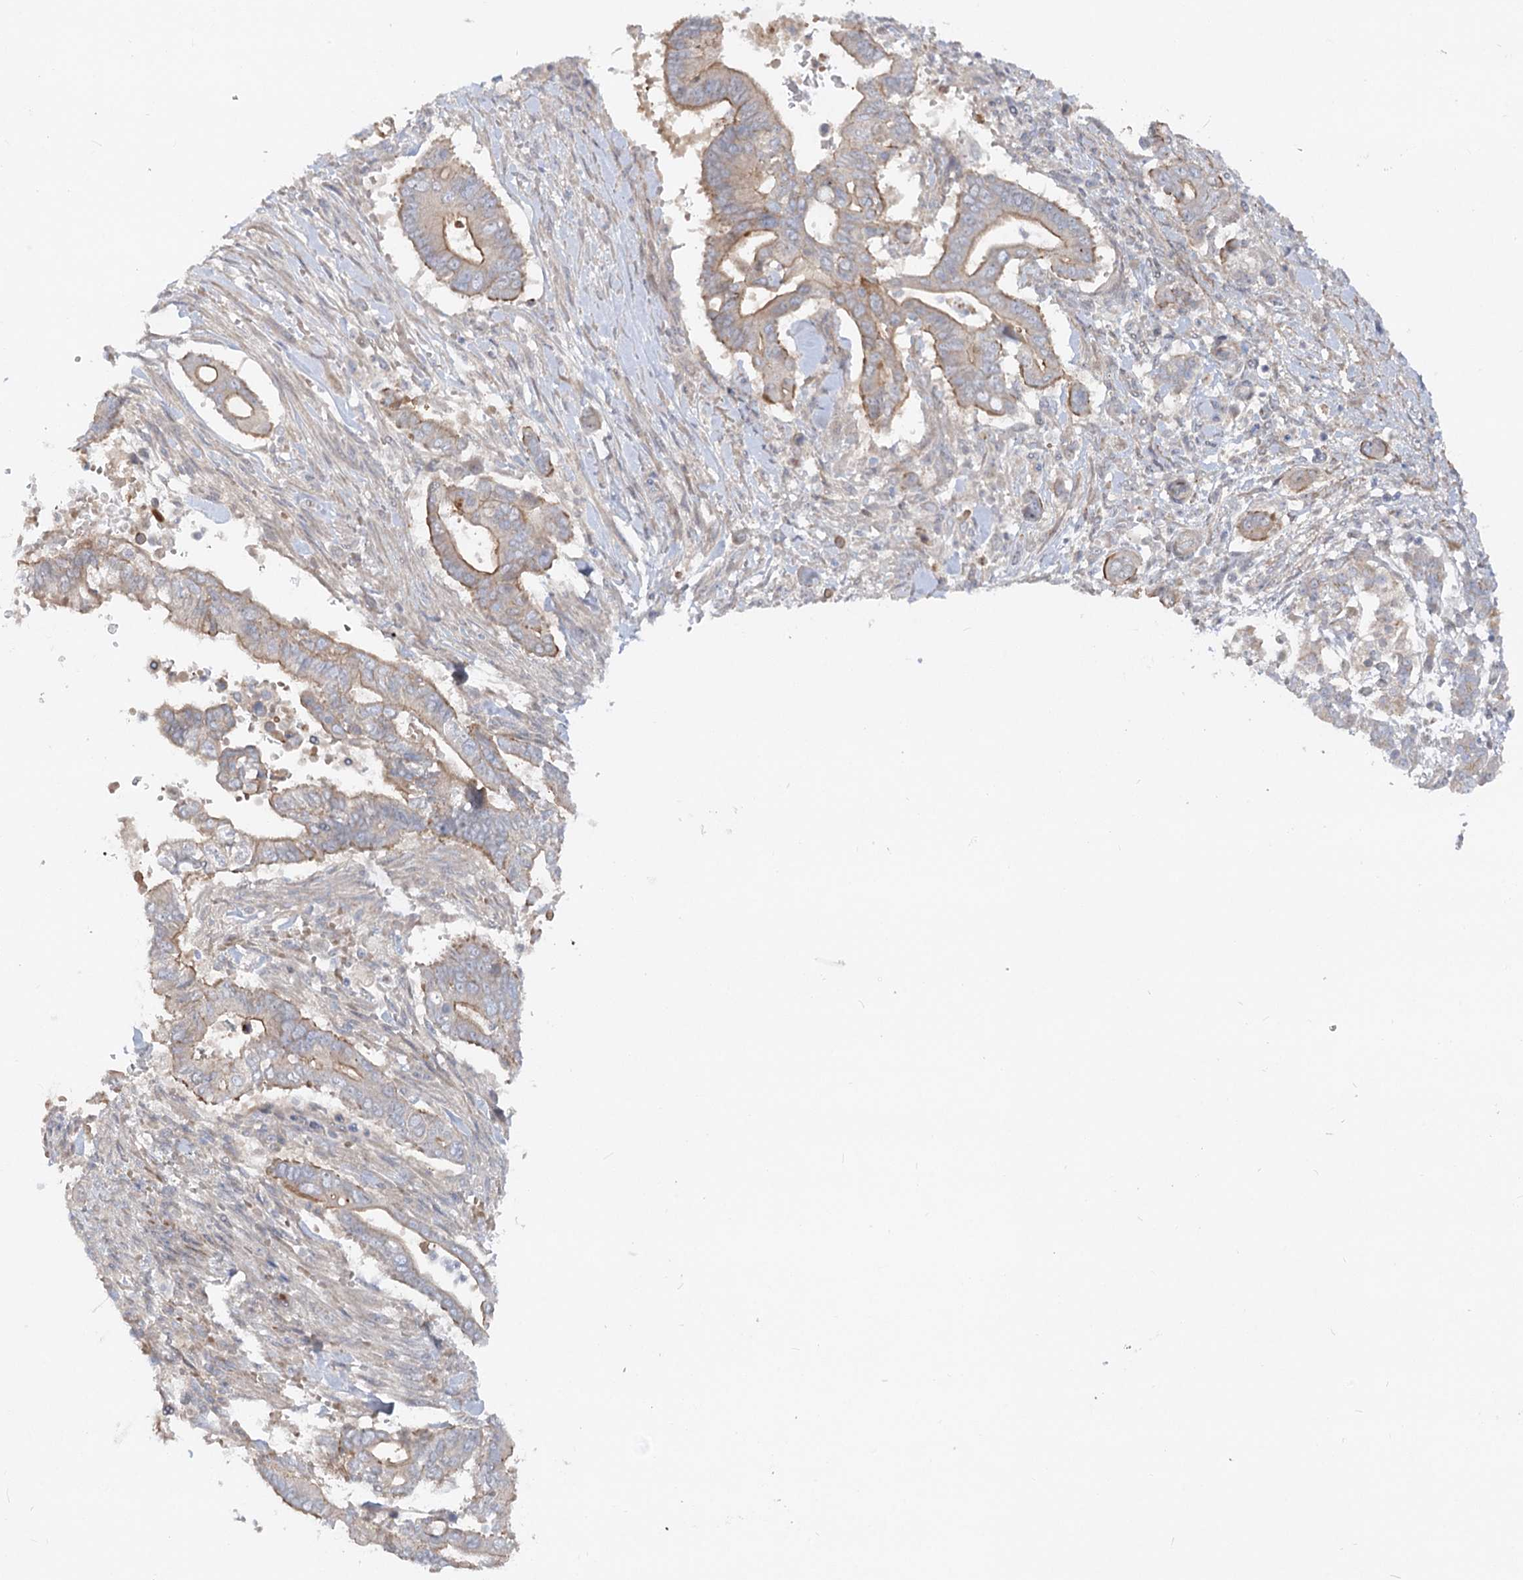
{"staining": {"intensity": "moderate", "quantity": "<25%", "location": "cytoplasmic/membranous"}, "tissue": "pancreatic cancer", "cell_type": "Tumor cells", "image_type": "cancer", "snomed": [{"axis": "morphology", "description": "Adenocarcinoma, NOS"}, {"axis": "topography", "description": "Pancreas"}], "caption": "Pancreatic adenocarcinoma stained for a protein (brown) shows moderate cytoplasmic/membranous positive expression in approximately <25% of tumor cells.", "gene": "FGF19", "patient": {"sex": "male", "age": 68}}